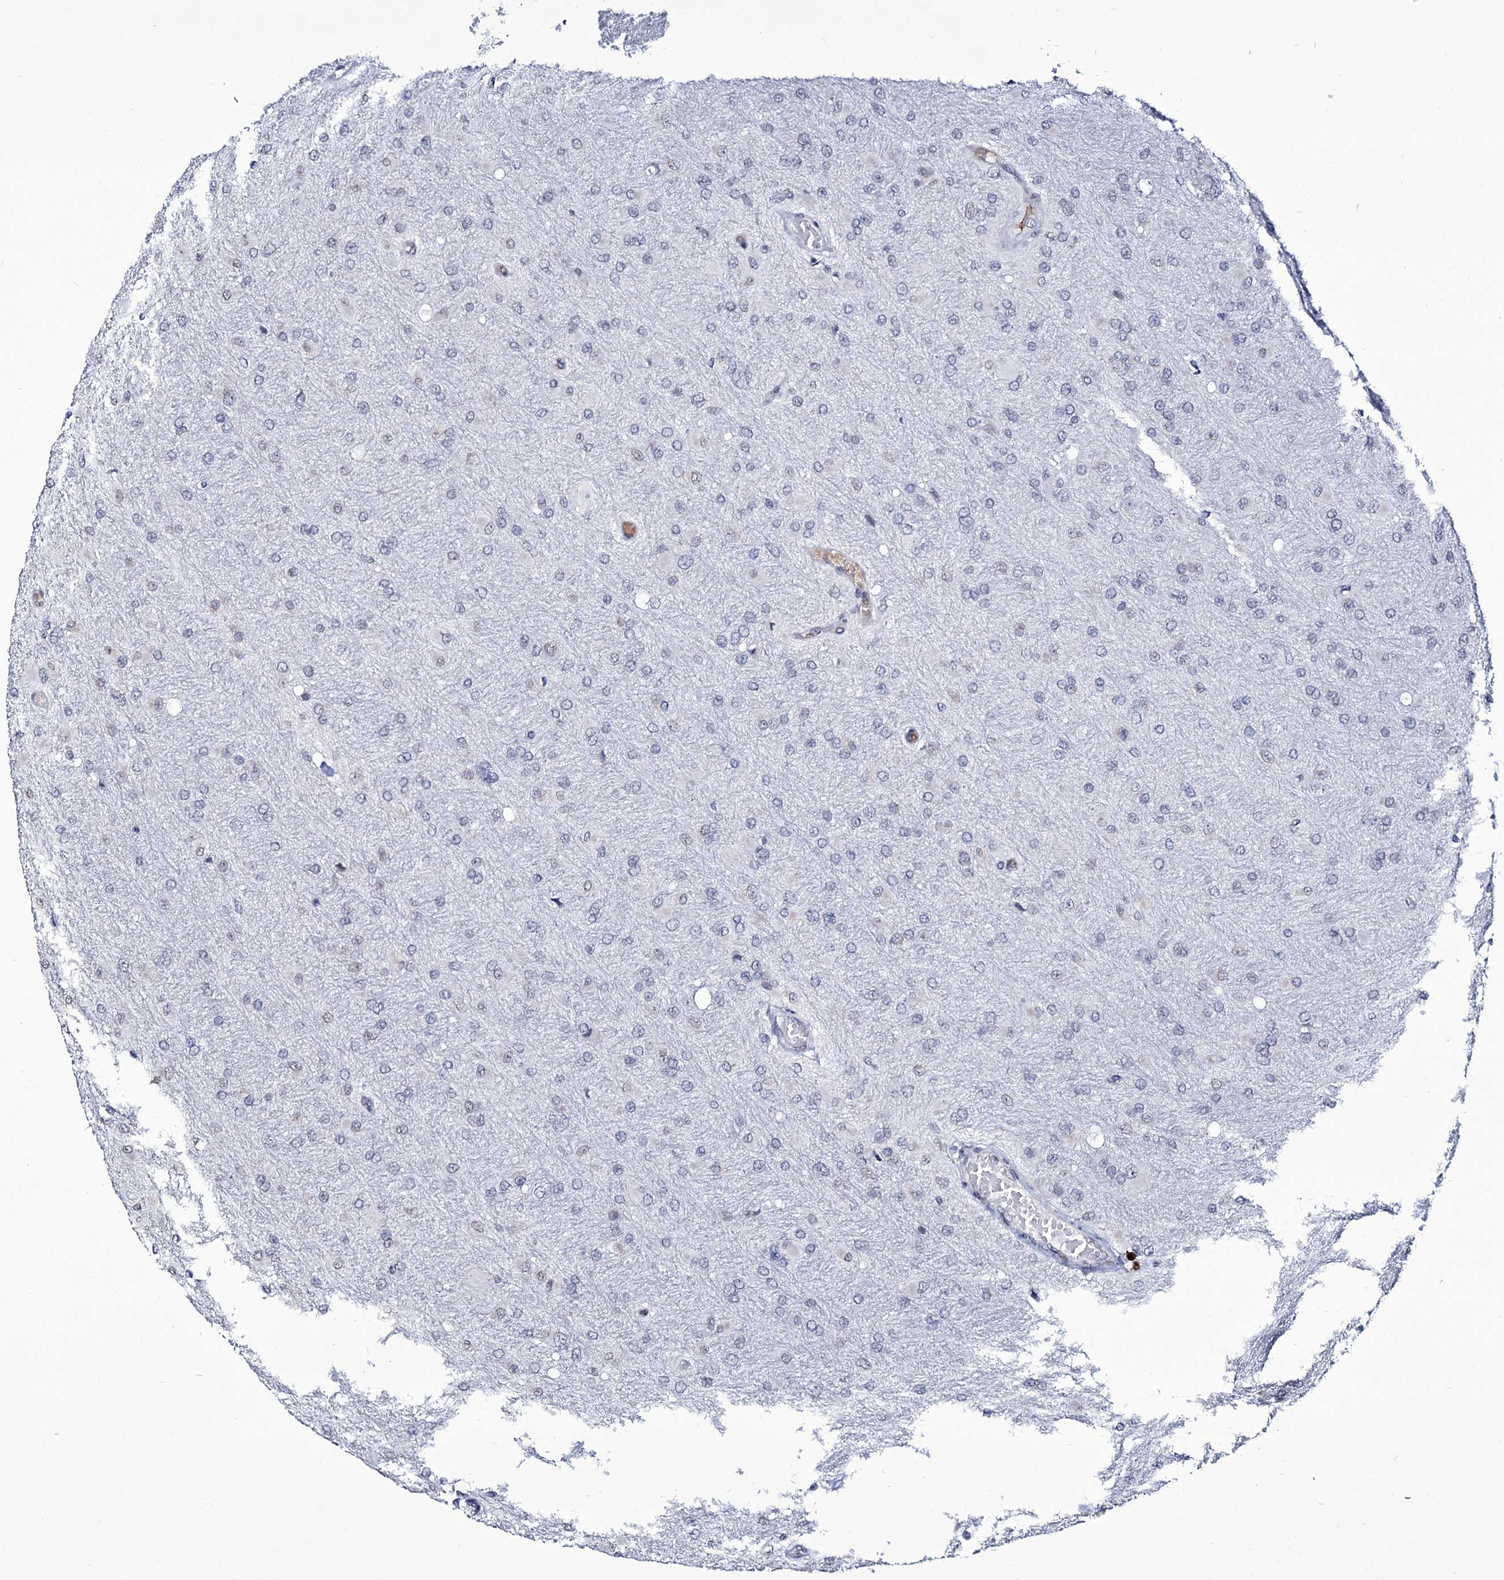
{"staining": {"intensity": "negative", "quantity": "none", "location": "none"}, "tissue": "glioma", "cell_type": "Tumor cells", "image_type": "cancer", "snomed": [{"axis": "morphology", "description": "Glioma, malignant, High grade"}, {"axis": "topography", "description": "Cerebral cortex"}], "caption": "Immunohistochemical staining of glioma exhibits no significant positivity in tumor cells.", "gene": "ZC3H12C", "patient": {"sex": "female", "age": 36}}